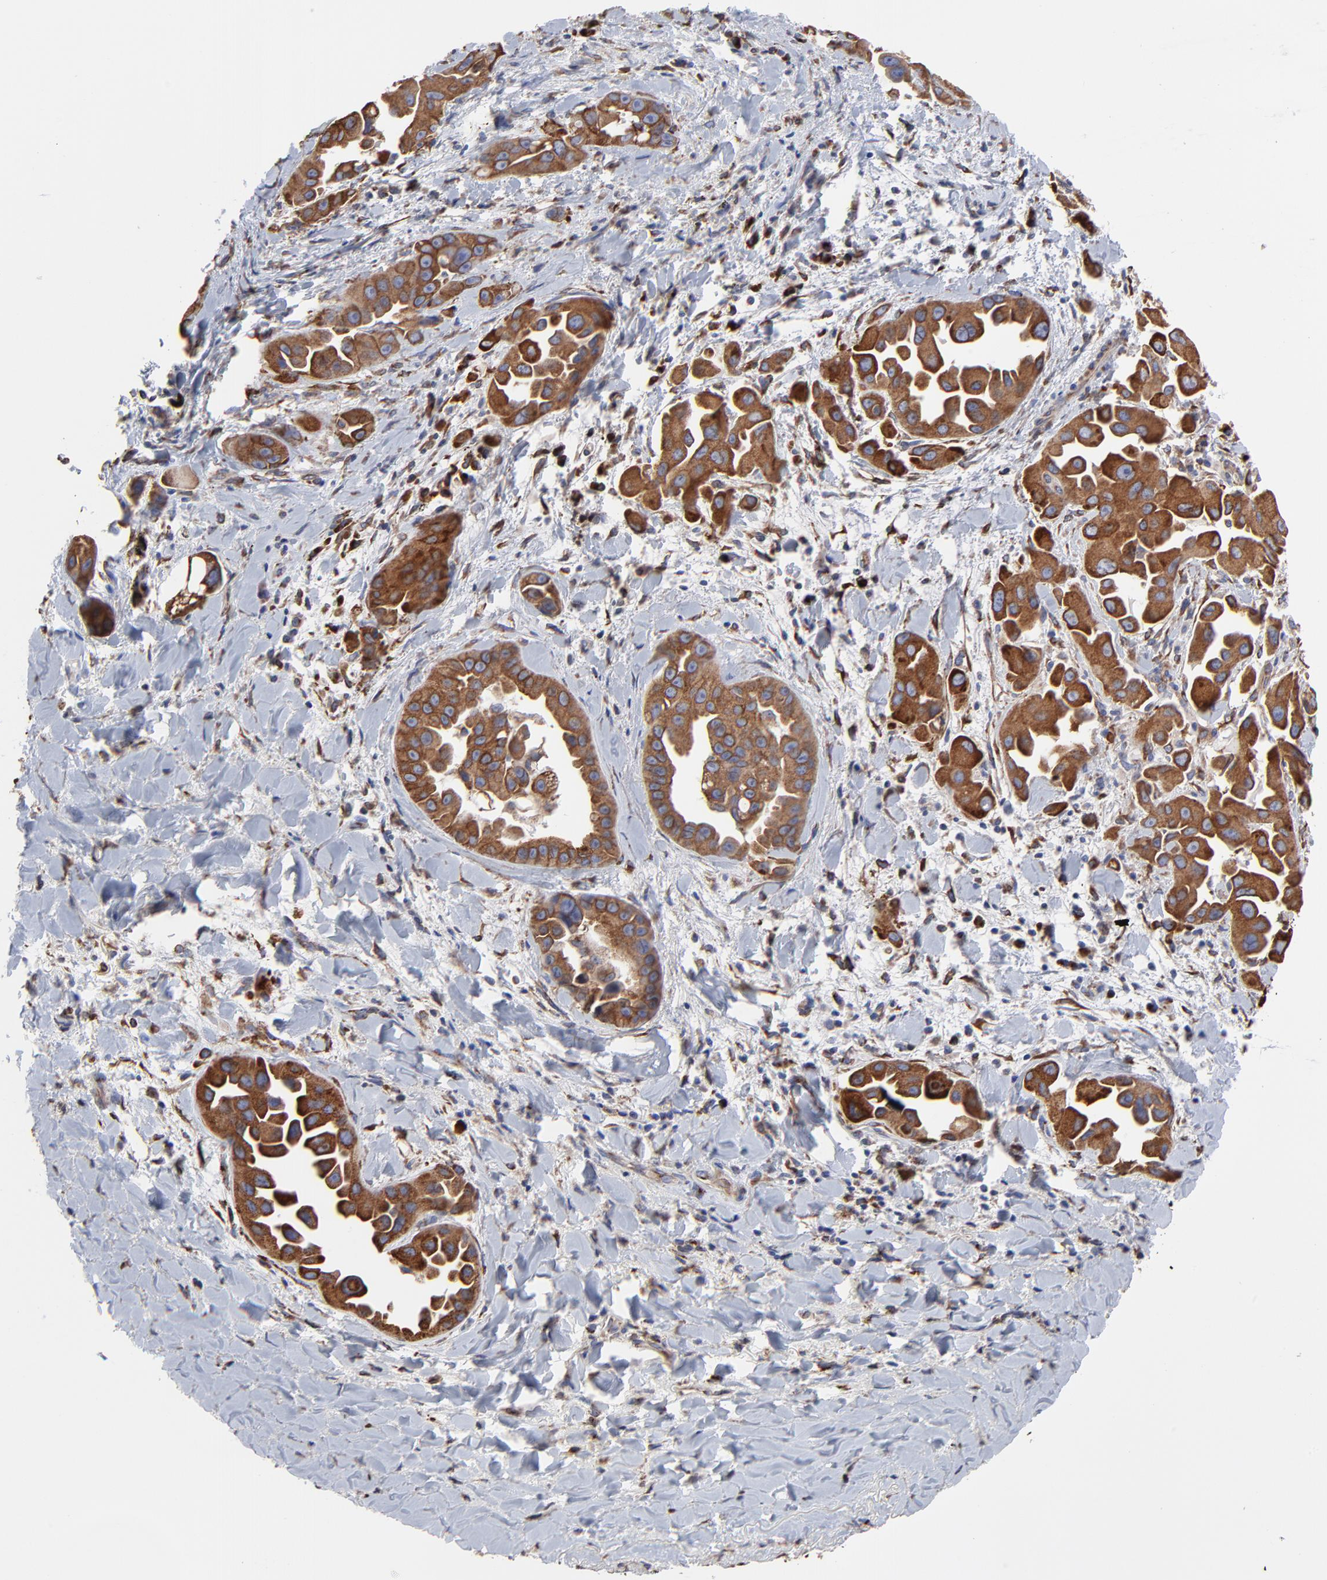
{"staining": {"intensity": "strong", "quantity": ">75%", "location": "cytoplasmic/membranous"}, "tissue": "lung cancer", "cell_type": "Tumor cells", "image_type": "cancer", "snomed": [{"axis": "morphology", "description": "Normal tissue, NOS"}, {"axis": "morphology", "description": "Adenocarcinoma, NOS"}, {"axis": "topography", "description": "Bronchus"}], "caption": "Immunohistochemistry (IHC) of lung cancer (adenocarcinoma) exhibits high levels of strong cytoplasmic/membranous positivity in about >75% of tumor cells. Immunohistochemistry stains the protein in brown and the nuclei are stained blue.", "gene": "LMAN1", "patient": {"sex": "male", "age": 68}}